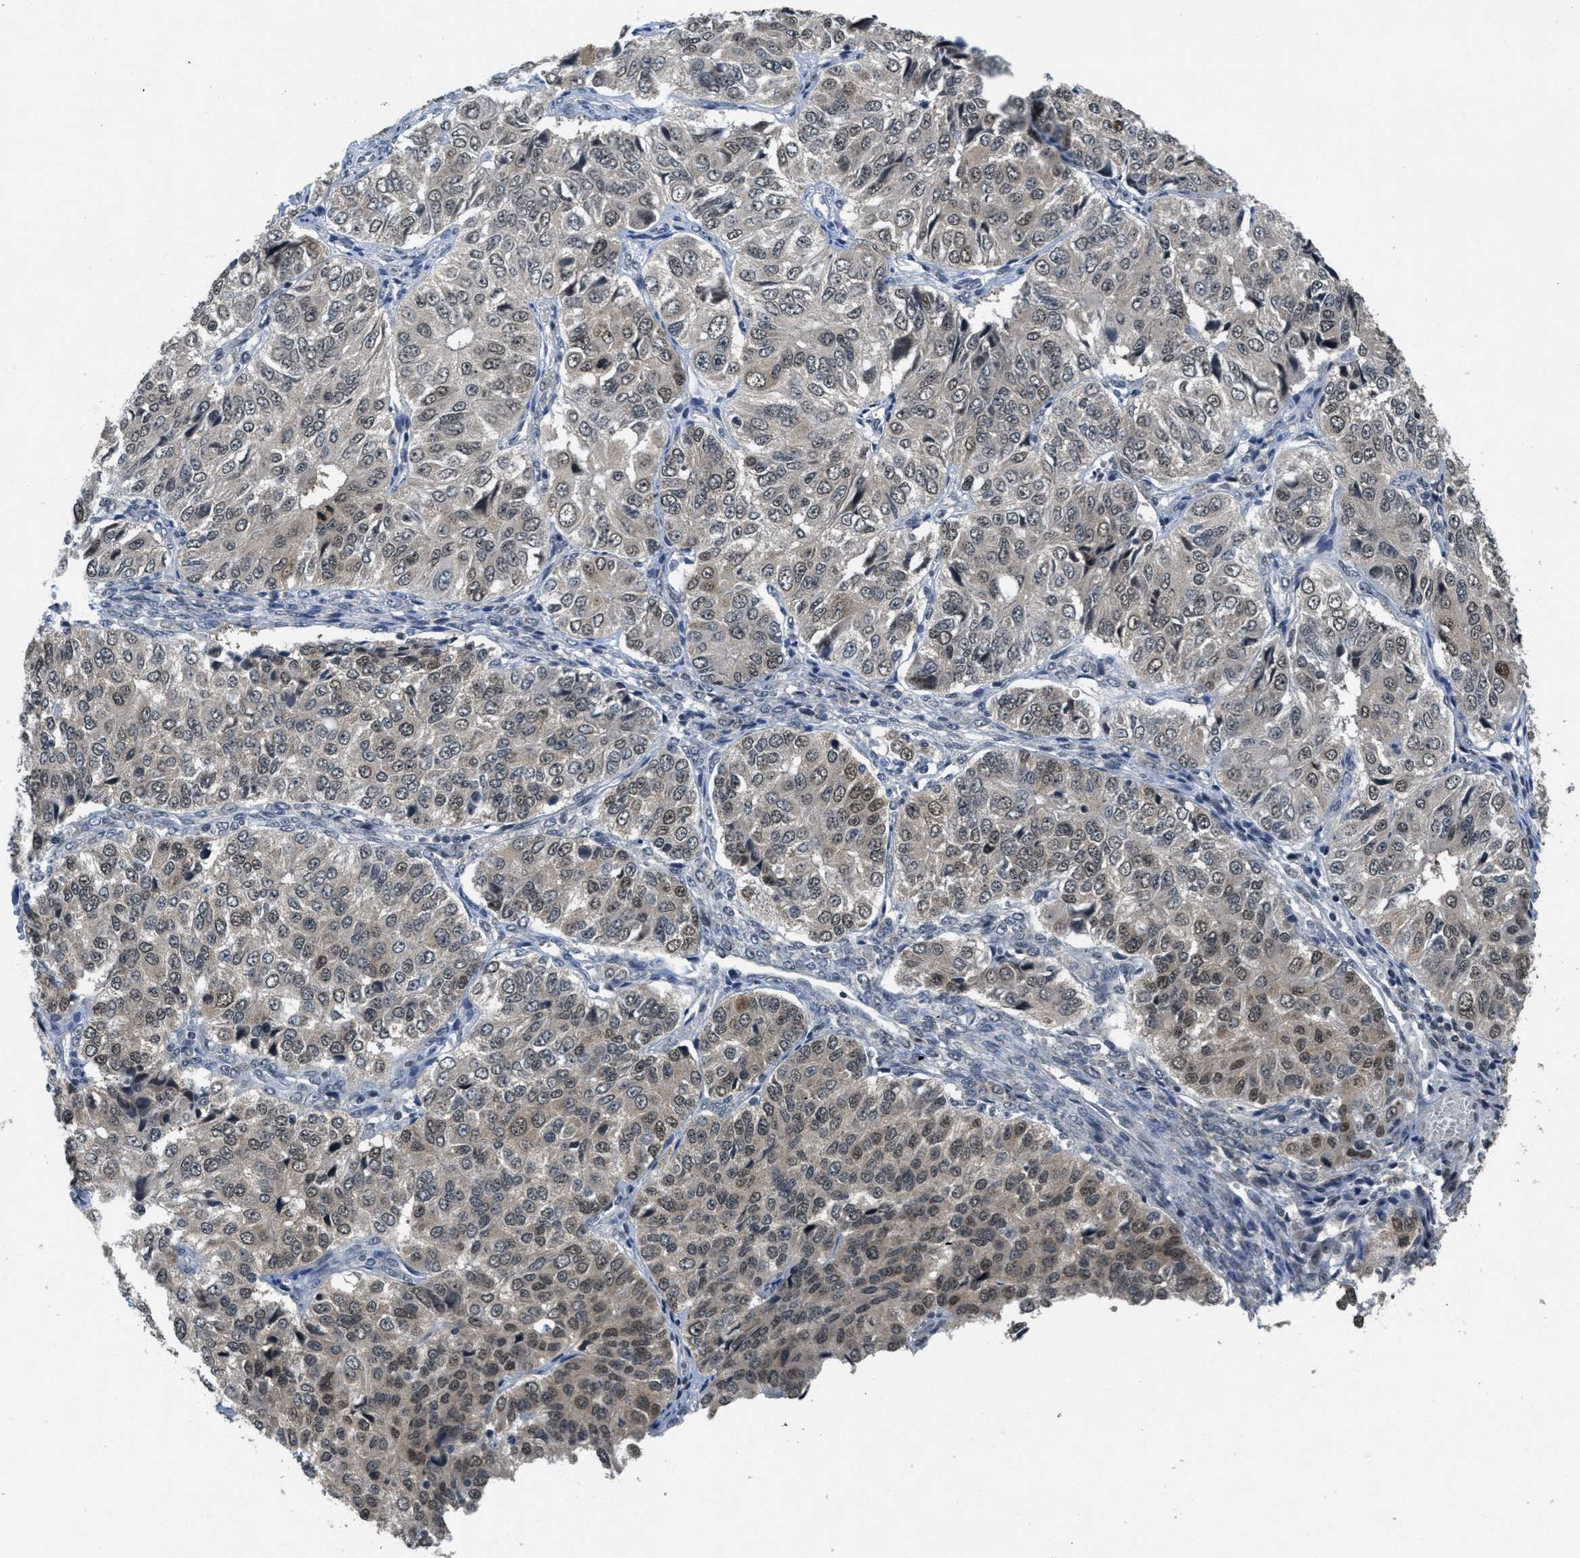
{"staining": {"intensity": "weak", "quantity": ">75%", "location": "nuclear"}, "tissue": "ovarian cancer", "cell_type": "Tumor cells", "image_type": "cancer", "snomed": [{"axis": "morphology", "description": "Carcinoma, endometroid"}, {"axis": "topography", "description": "Ovary"}], "caption": "The immunohistochemical stain labels weak nuclear staining in tumor cells of endometroid carcinoma (ovarian) tissue.", "gene": "DNAJB1", "patient": {"sex": "female", "age": 51}}